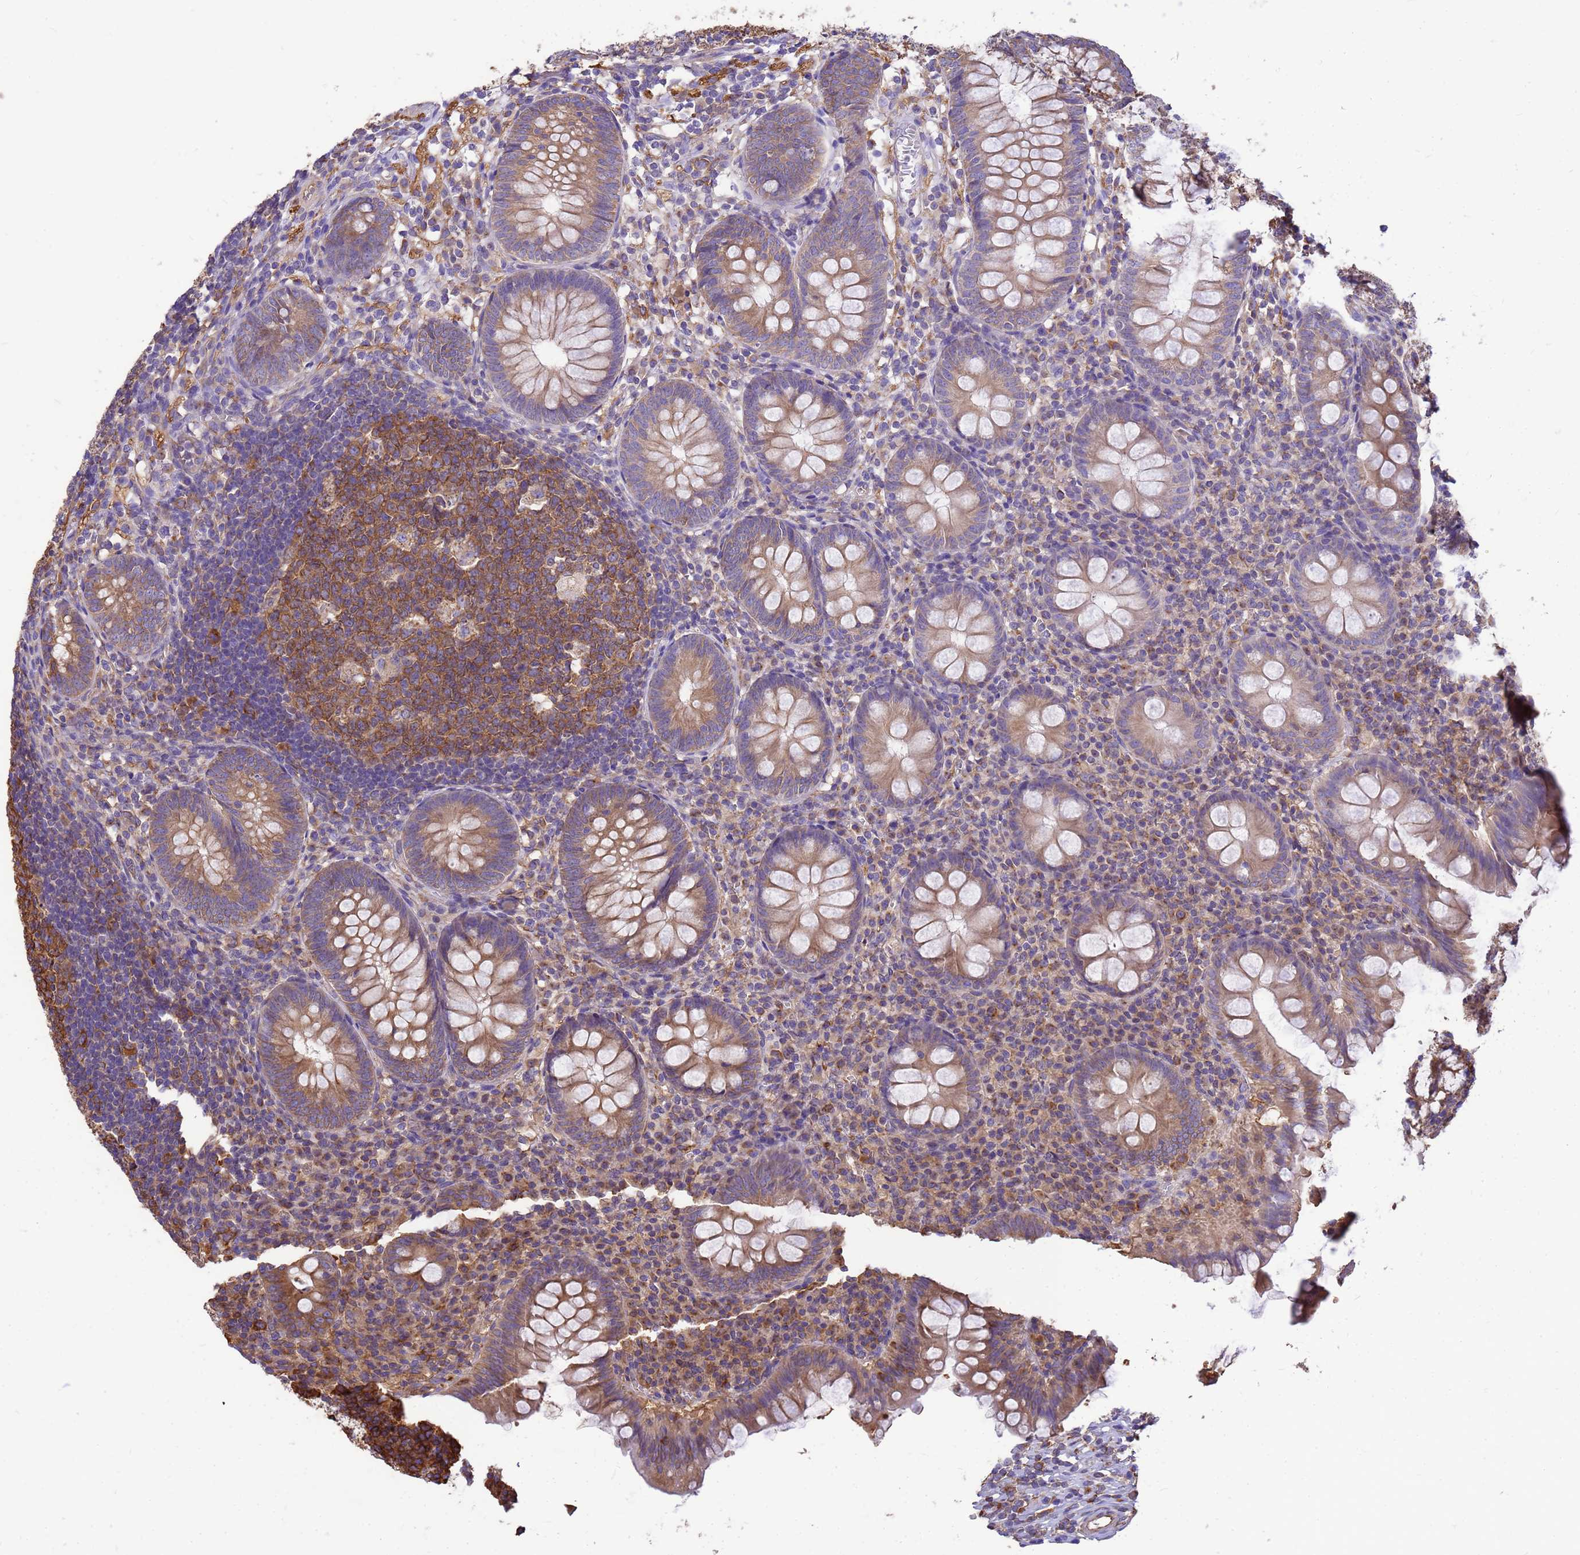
{"staining": {"intensity": "moderate", "quantity": ">75%", "location": "cytoplasmic/membranous"}, "tissue": "appendix", "cell_type": "Glandular cells", "image_type": "normal", "snomed": [{"axis": "morphology", "description": "Normal tissue, NOS"}, {"axis": "topography", "description": "Appendix"}], "caption": "Glandular cells display medium levels of moderate cytoplasmic/membranous positivity in approximately >75% of cells in normal human appendix. (DAB IHC, brown staining for protein, blue staining for nuclei).", "gene": "ENSG00000198211", "patient": {"sex": "male", "age": 56}}